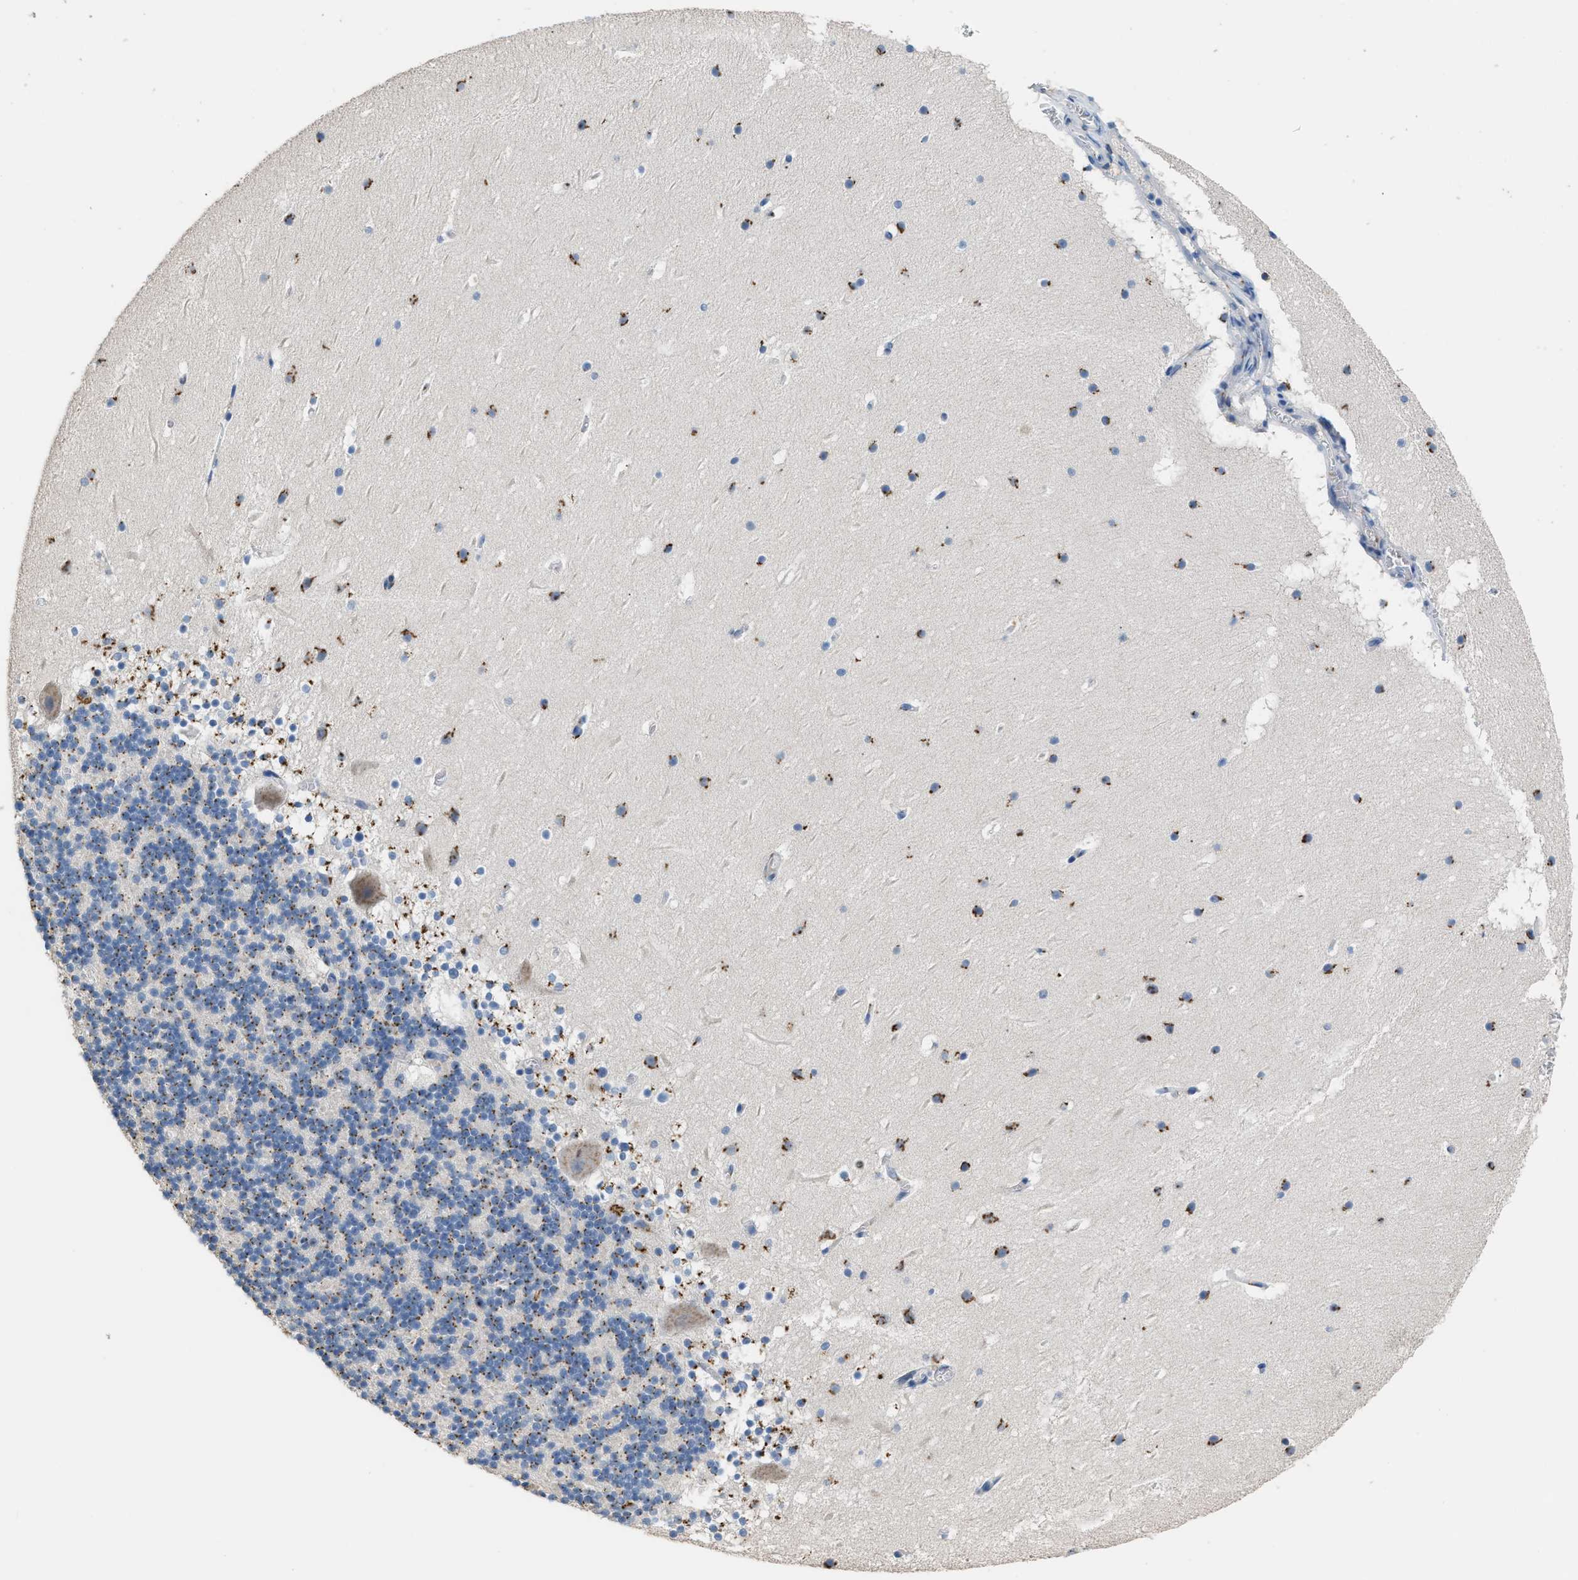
{"staining": {"intensity": "moderate", "quantity": "25%-75%", "location": "cytoplasmic/membranous"}, "tissue": "cerebellum", "cell_type": "Cells in granular layer", "image_type": "normal", "snomed": [{"axis": "morphology", "description": "Normal tissue, NOS"}, {"axis": "topography", "description": "Cerebellum"}], "caption": "Human cerebellum stained for a protein (brown) demonstrates moderate cytoplasmic/membranous positive staining in about 25%-75% of cells in granular layer.", "gene": "GOLM1", "patient": {"sex": "male", "age": 45}}